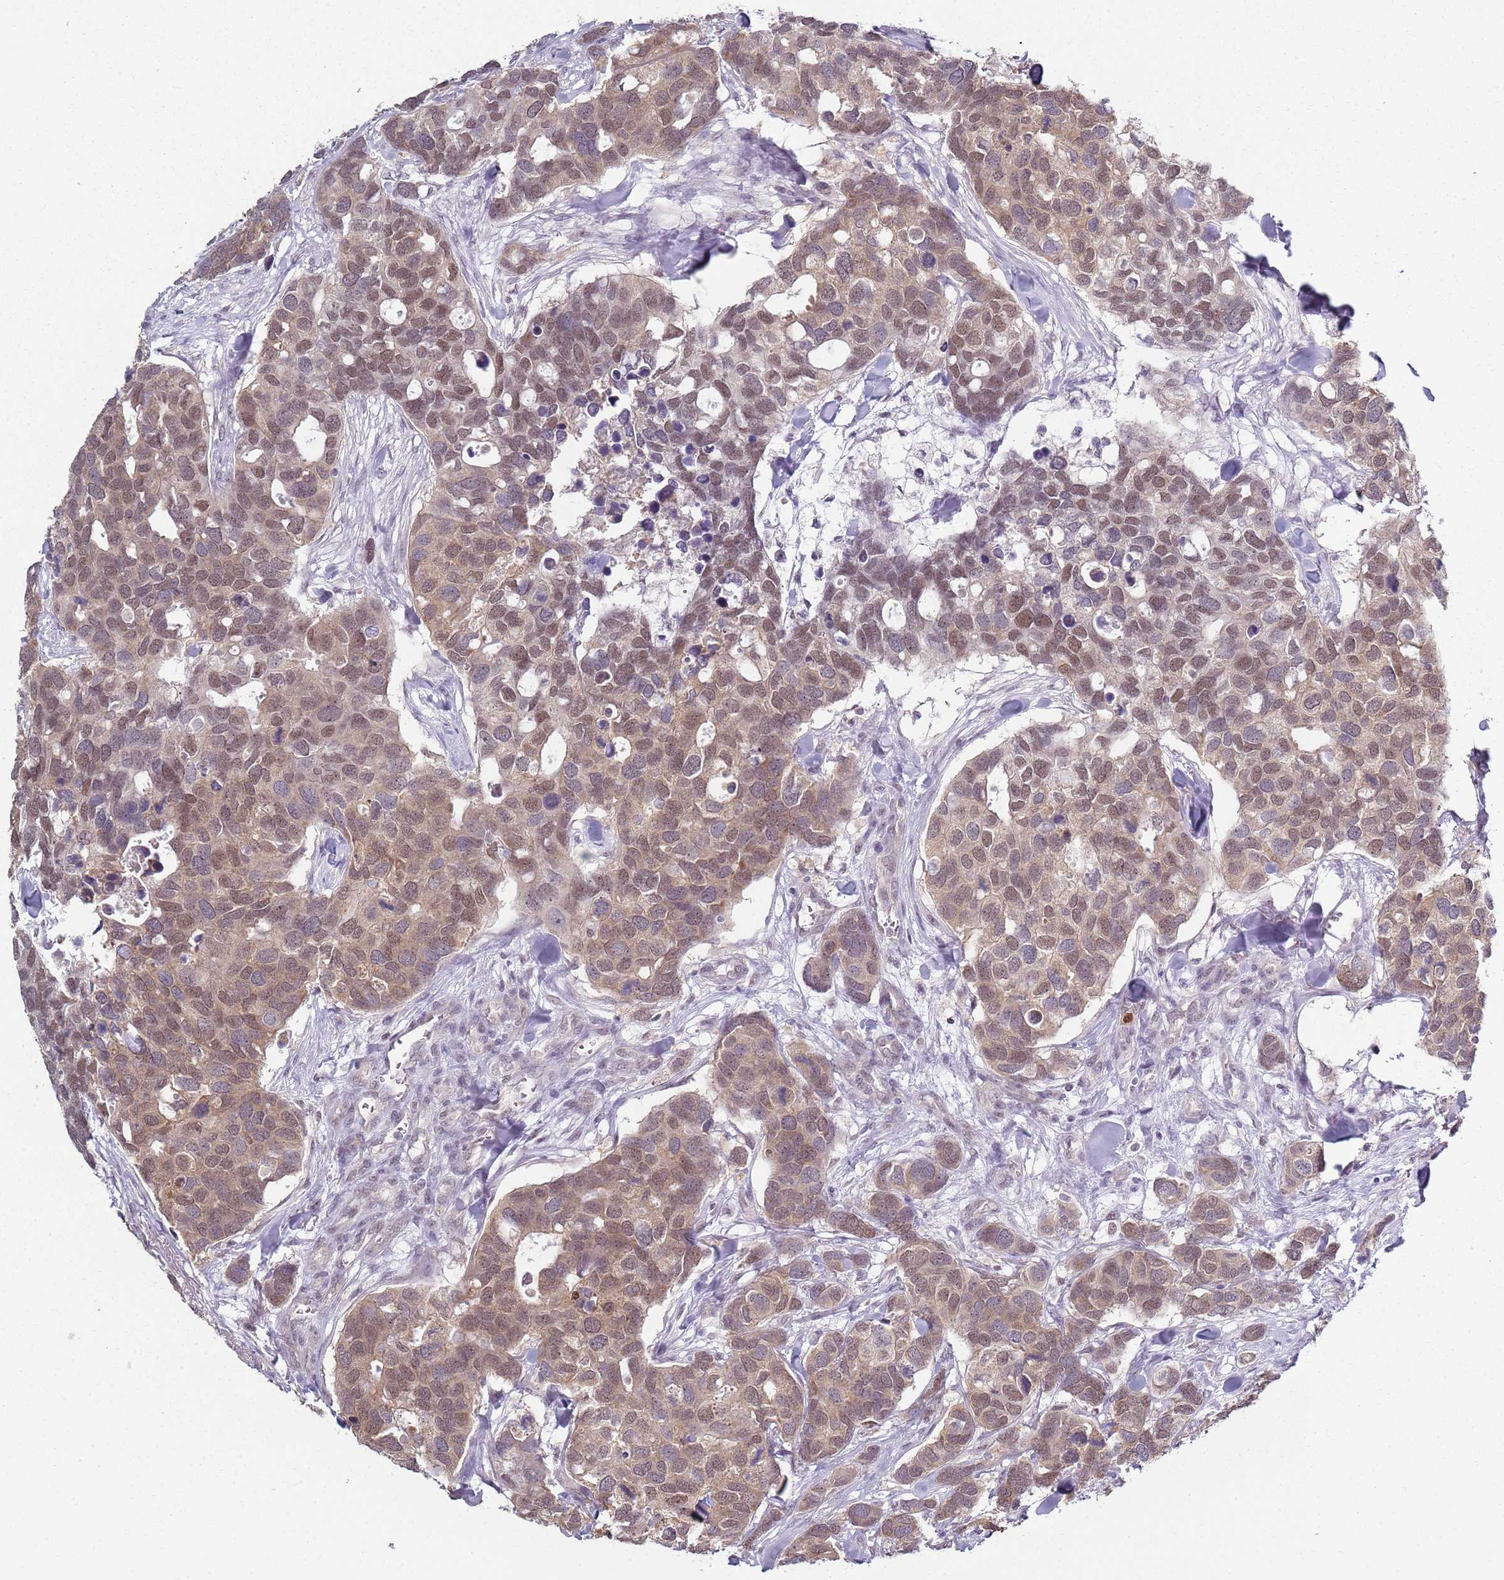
{"staining": {"intensity": "moderate", "quantity": ">75%", "location": "cytoplasmic/membranous,nuclear"}, "tissue": "breast cancer", "cell_type": "Tumor cells", "image_type": "cancer", "snomed": [{"axis": "morphology", "description": "Duct carcinoma"}, {"axis": "topography", "description": "Breast"}], "caption": "This photomicrograph demonstrates breast cancer stained with immunohistochemistry (IHC) to label a protein in brown. The cytoplasmic/membranous and nuclear of tumor cells show moderate positivity for the protein. Nuclei are counter-stained blue.", "gene": "SMARCAL1", "patient": {"sex": "female", "age": 83}}